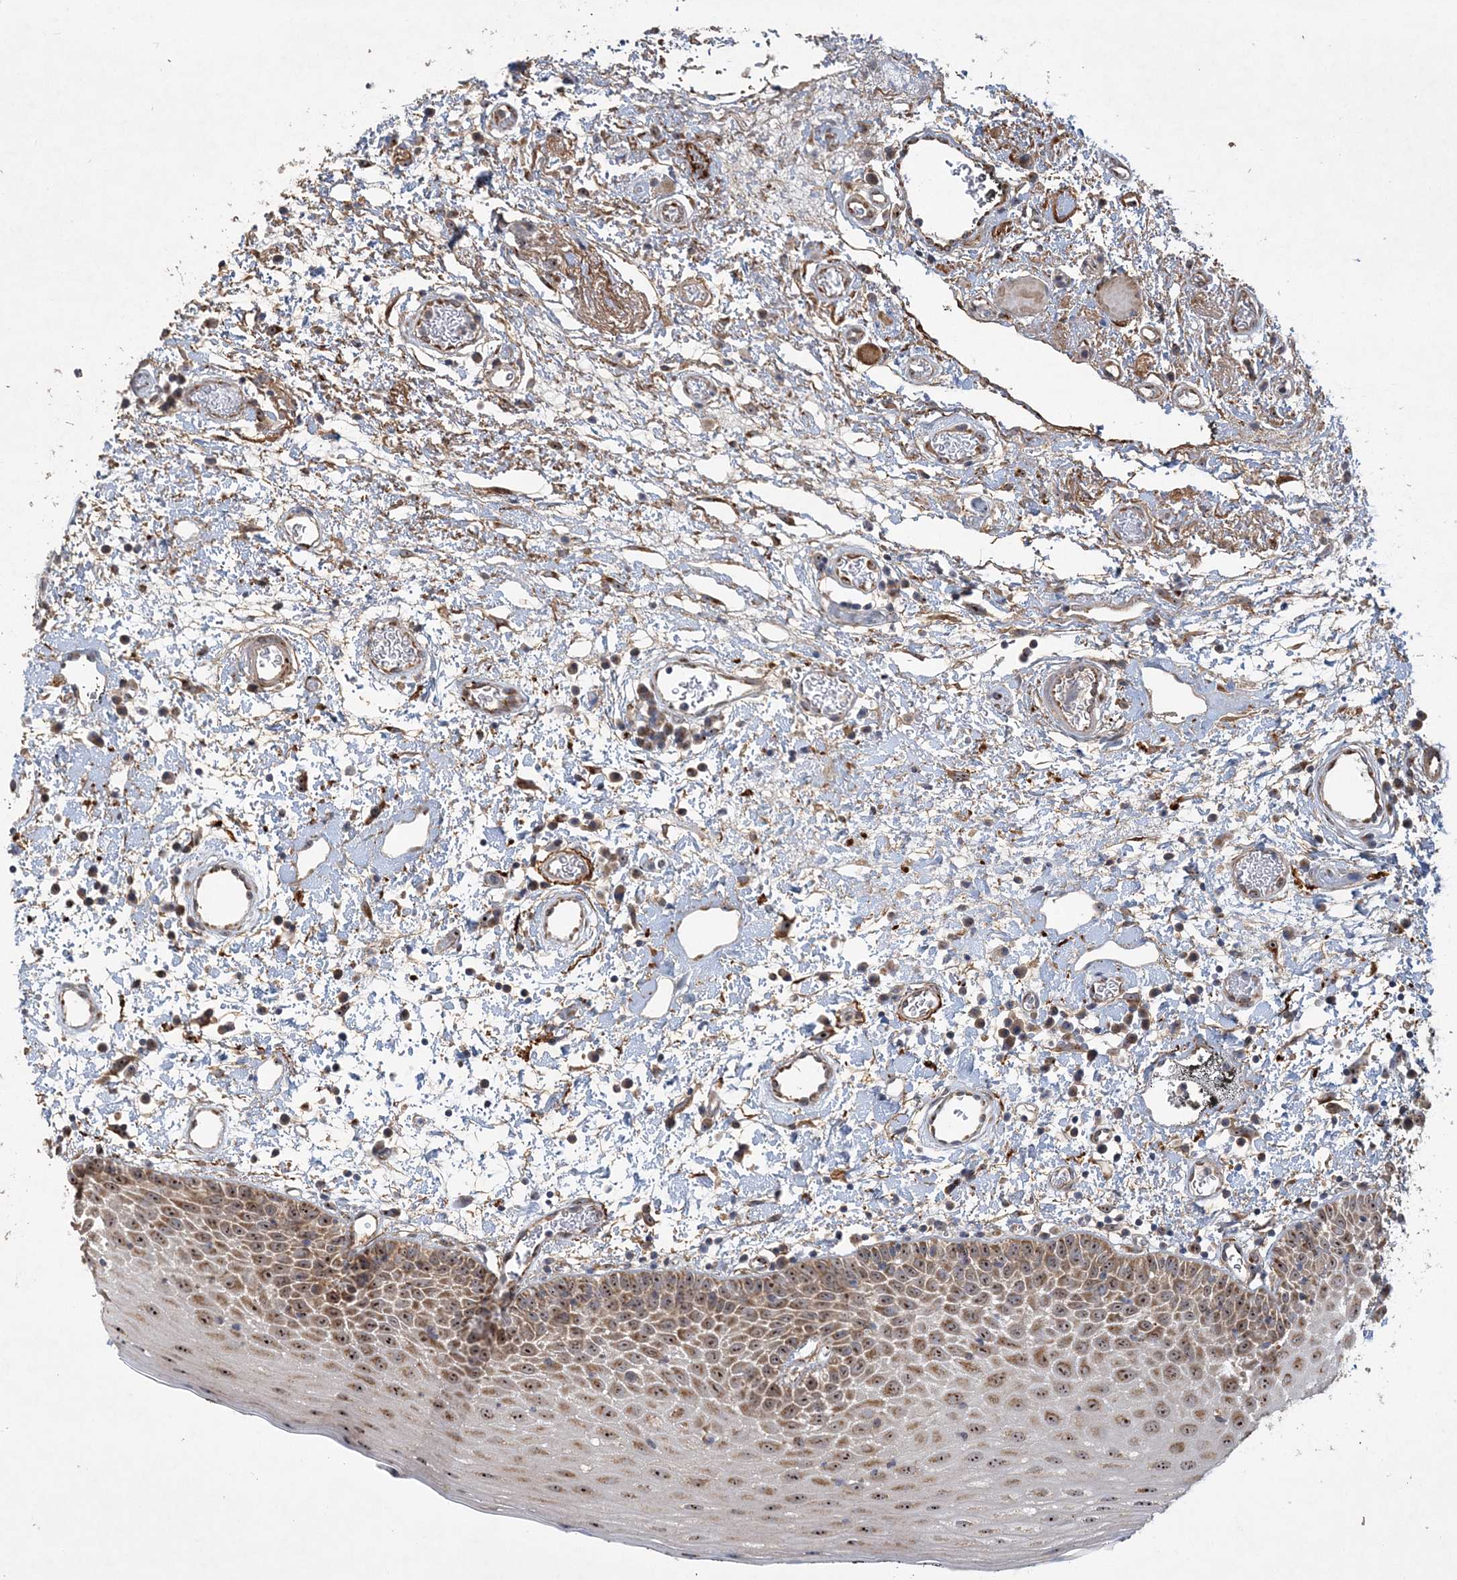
{"staining": {"intensity": "moderate", "quantity": ">75%", "location": "cytoplasmic/membranous,nuclear"}, "tissue": "oral mucosa", "cell_type": "Squamous epithelial cells", "image_type": "normal", "snomed": [{"axis": "morphology", "description": "Normal tissue, NOS"}, {"axis": "topography", "description": "Oral tissue"}], "caption": "Brown immunohistochemical staining in normal human oral mucosa displays moderate cytoplasmic/membranous,nuclear positivity in about >75% of squamous epithelial cells. The staining was performed using DAB, with brown indicating positive protein expression. Nuclei are stained blue with hematoxylin.", "gene": "FEZ2", "patient": {"sex": "male", "age": 74}}